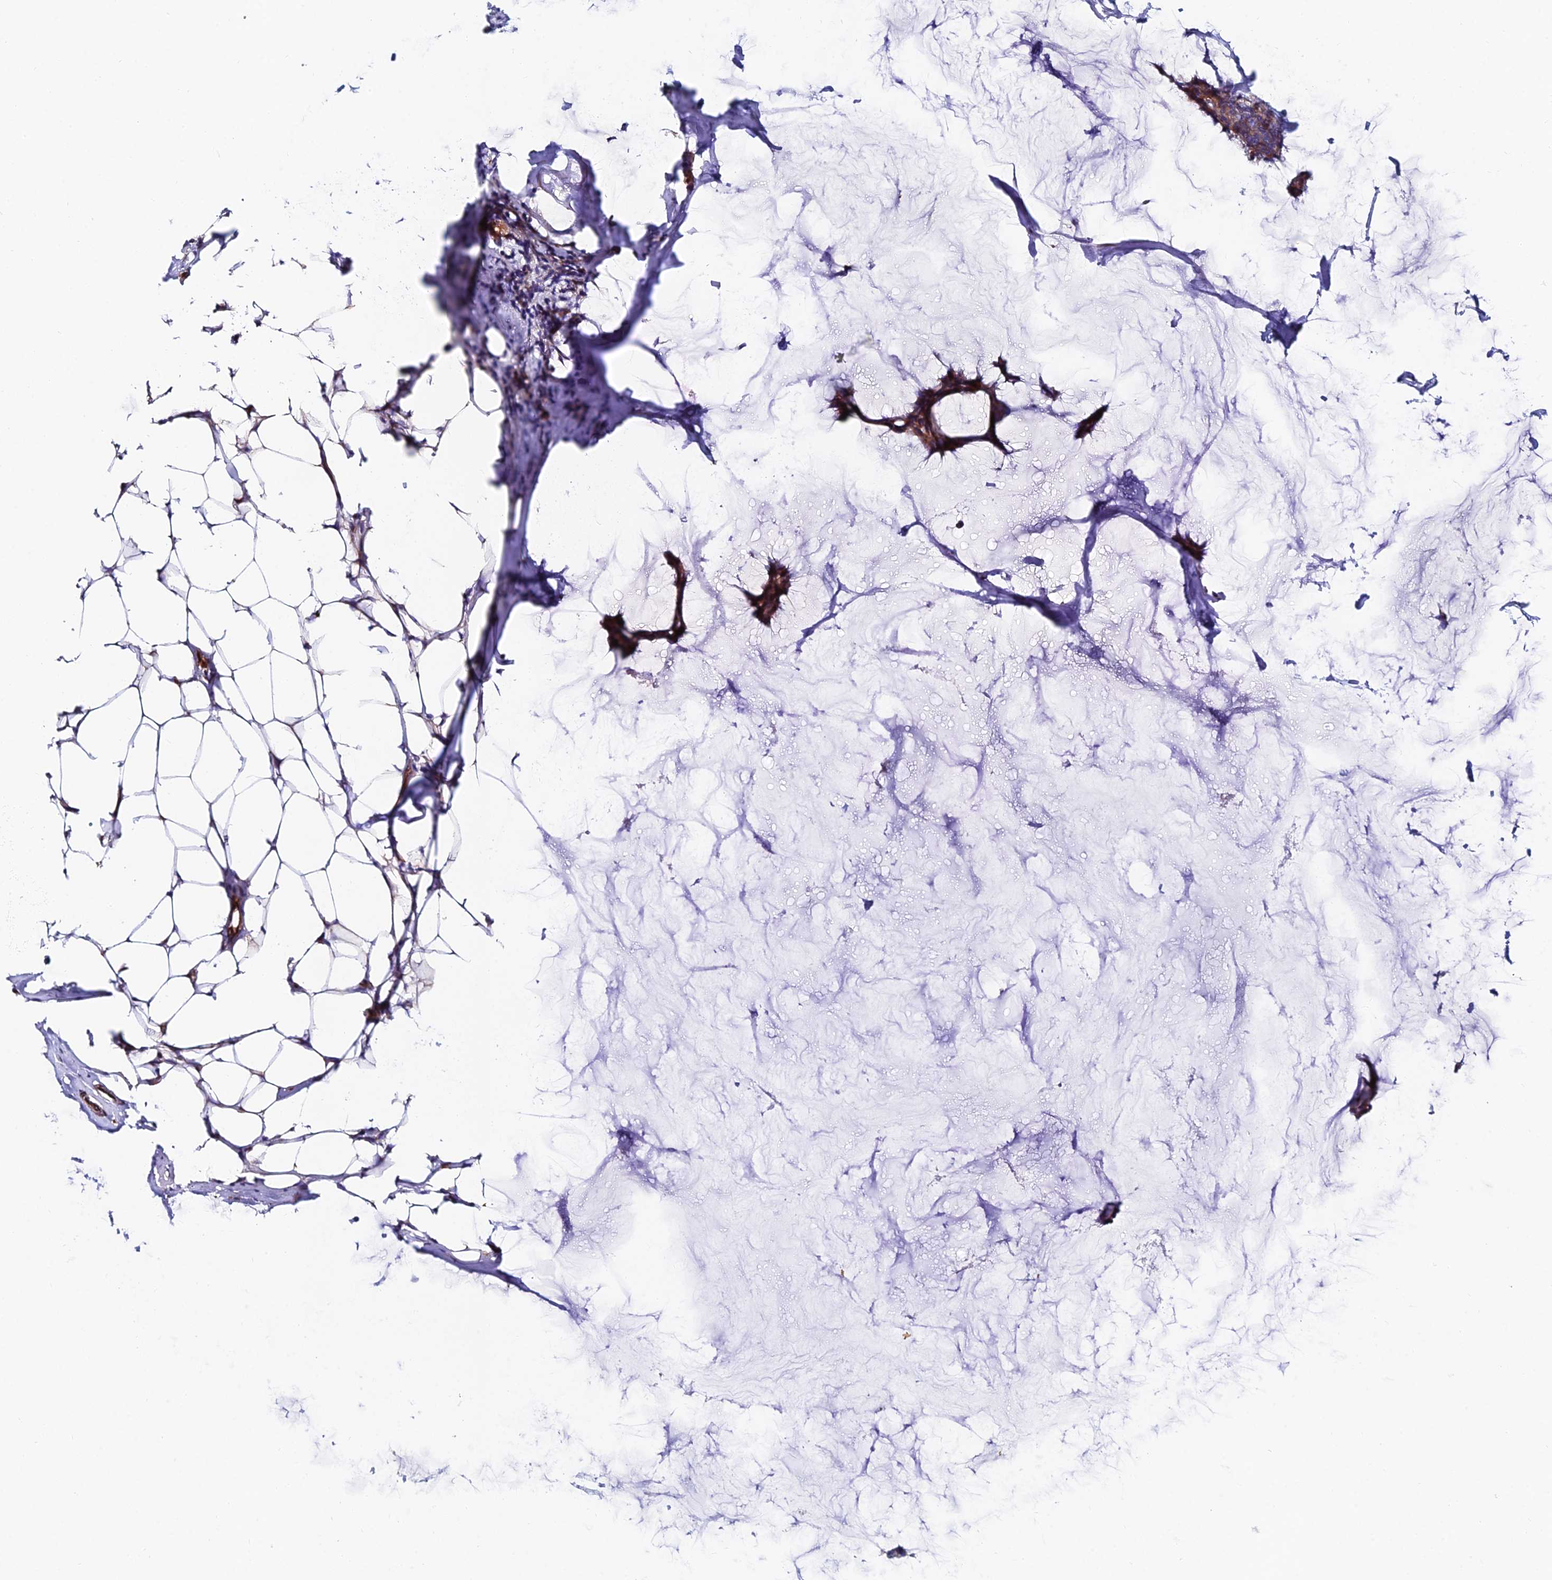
{"staining": {"intensity": "weak", "quantity": ">75%", "location": "cytoplasmic/membranous"}, "tissue": "breast cancer", "cell_type": "Tumor cells", "image_type": "cancer", "snomed": [{"axis": "morphology", "description": "Duct carcinoma"}, {"axis": "topography", "description": "Breast"}], "caption": "Tumor cells demonstrate low levels of weak cytoplasmic/membranous positivity in approximately >75% of cells in breast cancer. (DAB IHC with brightfield microscopy, high magnification).", "gene": "ADGRF3", "patient": {"sex": "female", "age": 93}}